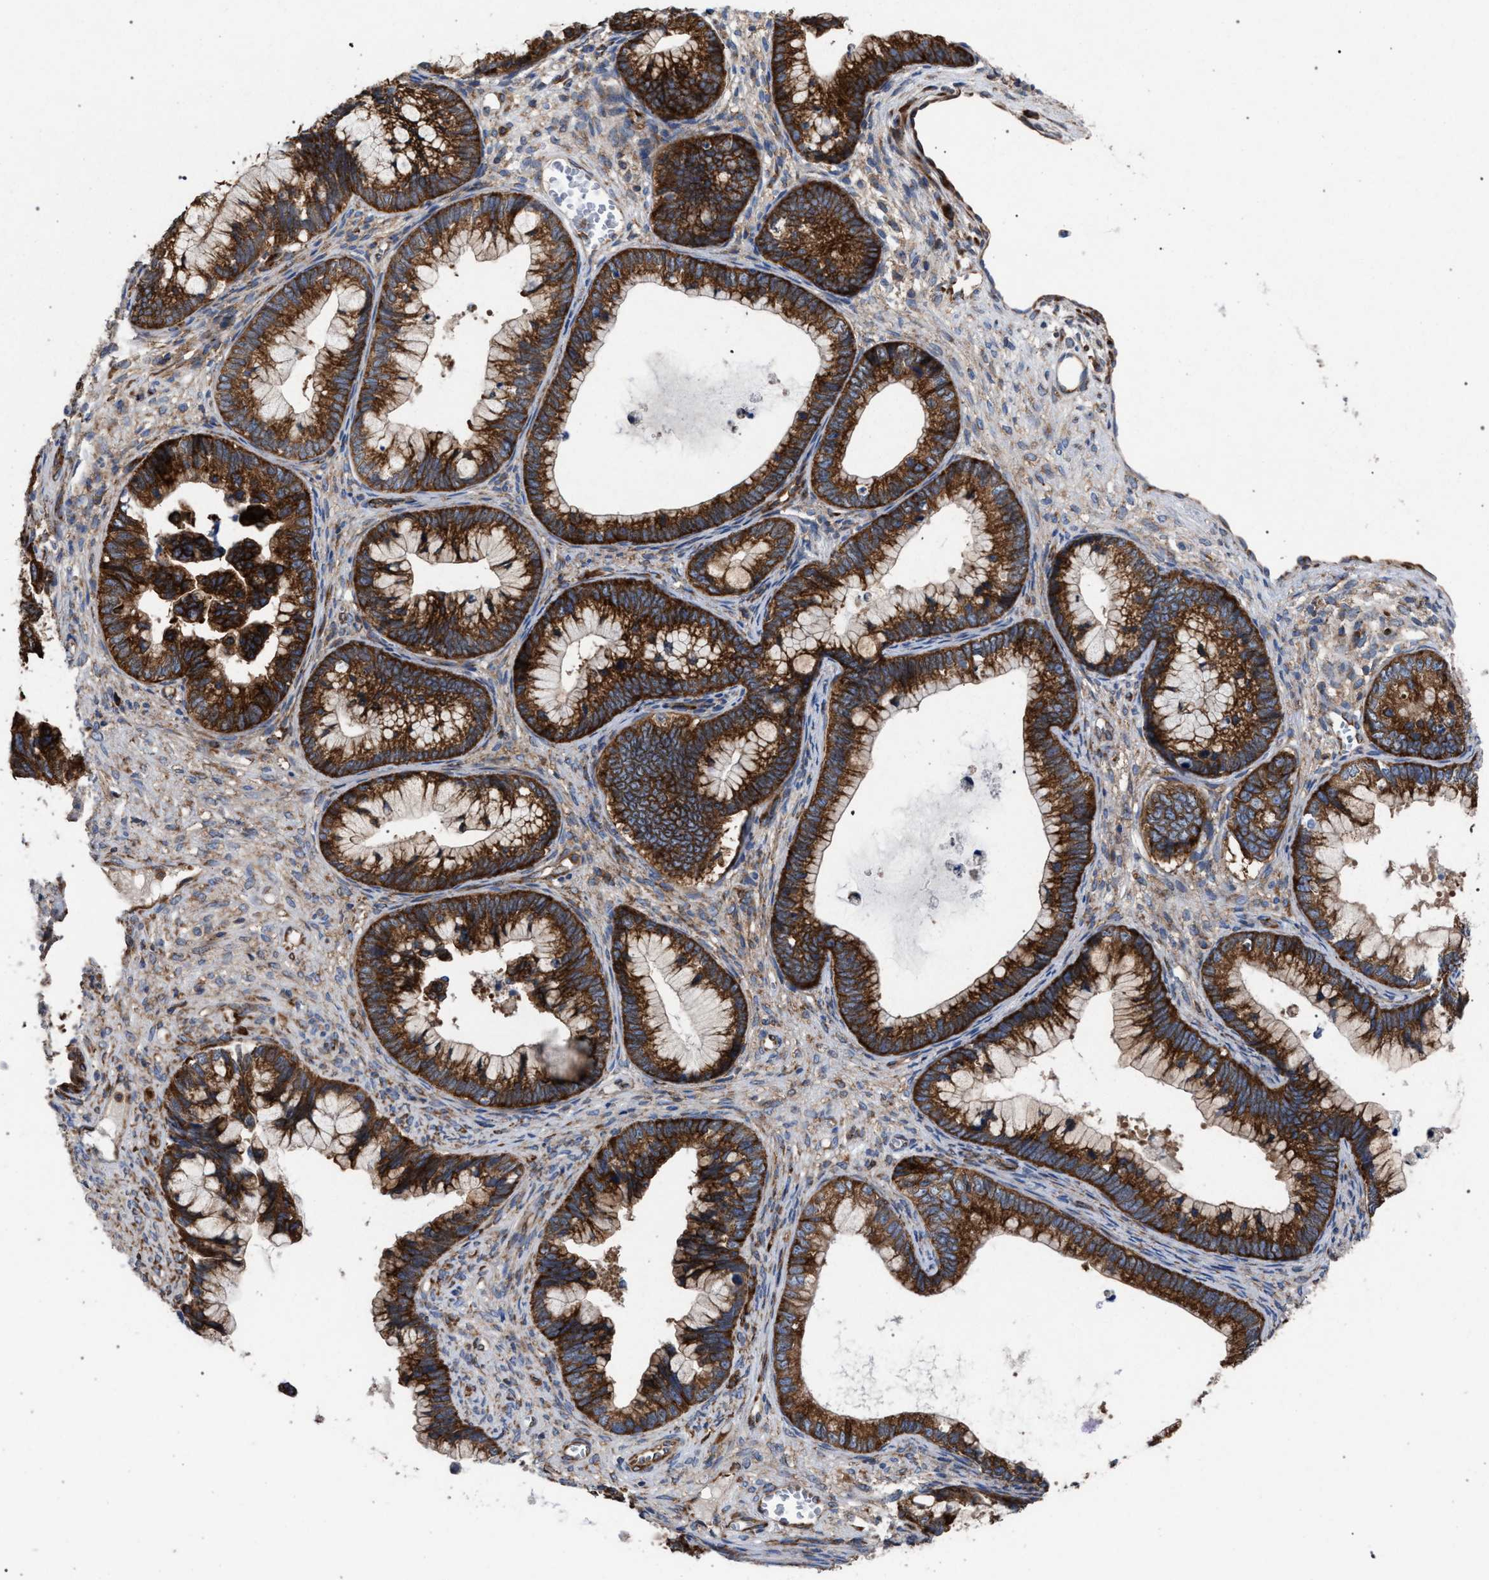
{"staining": {"intensity": "strong", "quantity": ">75%", "location": "cytoplasmic/membranous"}, "tissue": "cervical cancer", "cell_type": "Tumor cells", "image_type": "cancer", "snomed": [{"axis": "morphology", "description": "Adenocarcinoma, NOS"}, {"axis": "topography", "description": "Cervix"}], "caption": "Protein staining of adenocarcinoma (cervical) tissue exhibits strong cytoplasmic/membranous positivity in approximately >75% of tumor cells.", "gene": "CDR2L", "patient": {"sex": "female", "age": 44}}